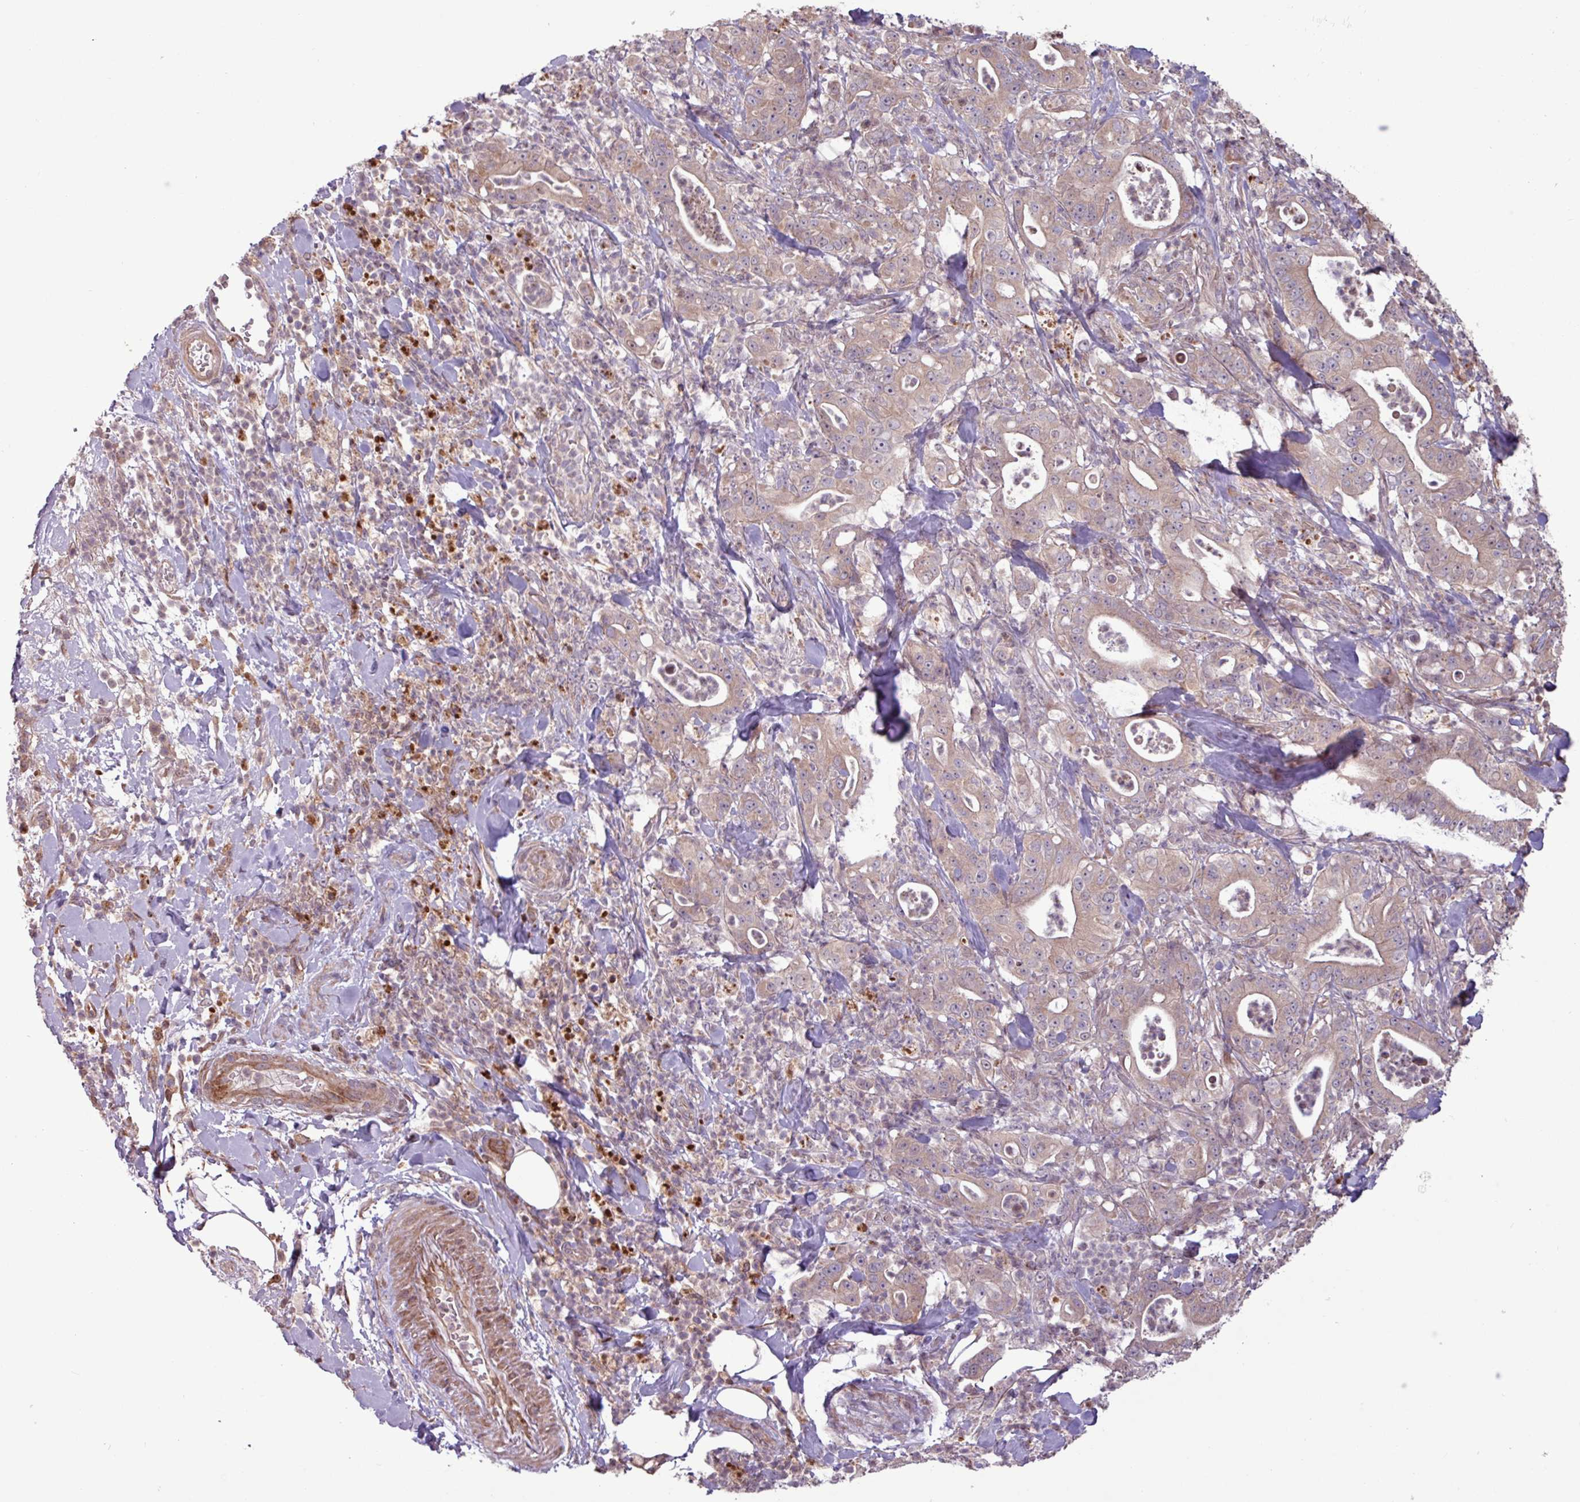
{"staining": {"intensity": "weak", "quantity": ">75%", "location": "cytoplasmic/membranous"}, "tissue": "pancreatic cancer", "cell_type": "Tumor cells", "image_type": "cancer", "snomed": [{"axis": "morphology", "description": "Adenocarcinoma, NOS"}, {"axis": "topography", "description": "Pancreas"}], "caption": "The immunohistochemical stain highlights weak cytoplasmic/membranous positivity in tumor cells of pancreatic adenocarcinoma tissue.", "gene": "PDPR", "patient": {"sex": "male", "age": 71}}